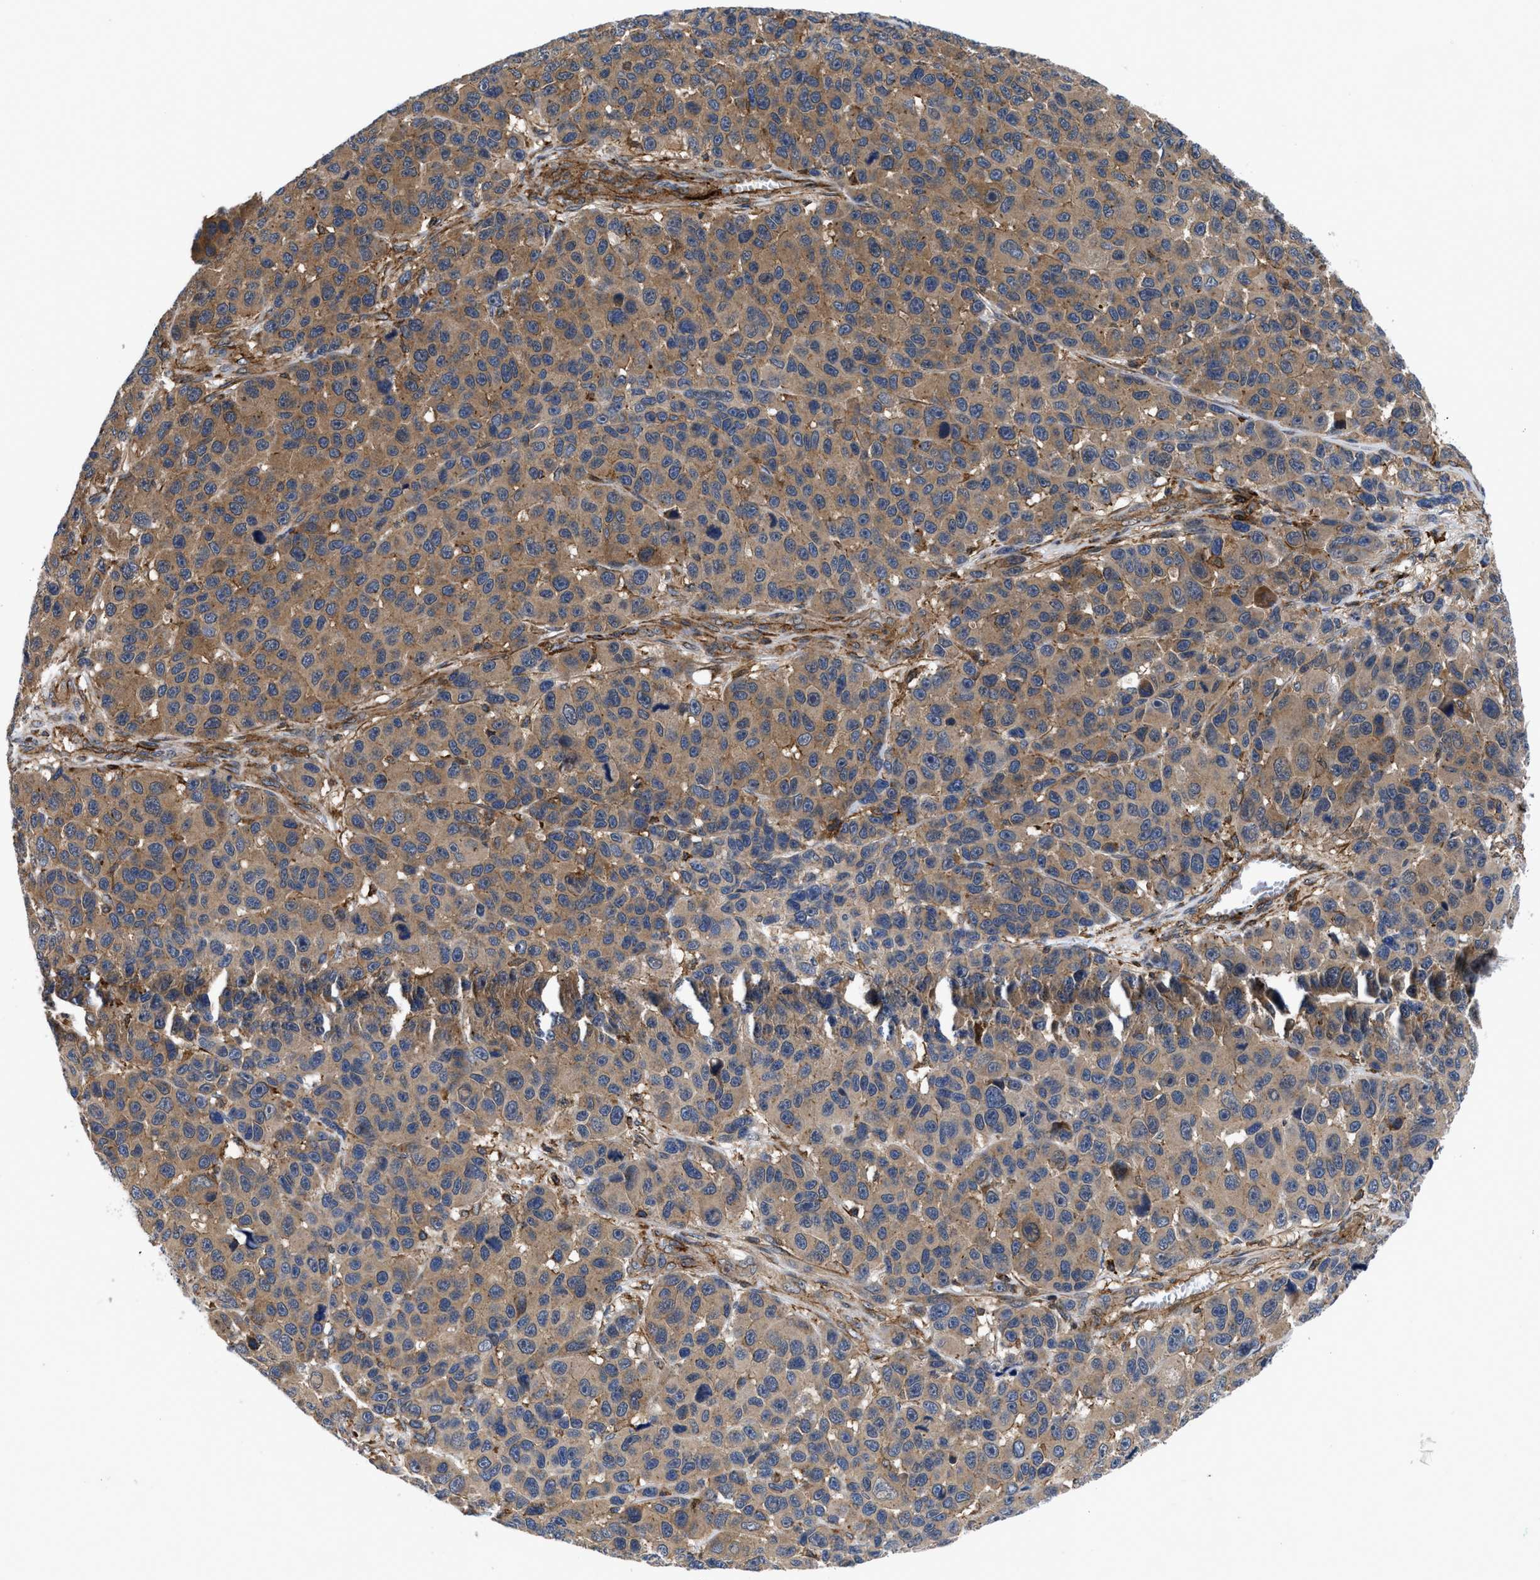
{"staining": {"intensity": "moderate", "quantity": ">75%", "location": "cytoplasmic/membranous"}, "tissue": "melanoma", "cell_type": "Tumor cells", "image_type": "cancer", "snomed": [{"axis": "morphology", "description": "Malignant melanoma, NOS"}, {"axis": "topography", "description": "Skin"}], "caption": "Human melanoma stained for a protein (brown) demonstrates moderate cytoplasmic/membranous positive staining in about >75% of tumor cells.", "gene": "SPAST", "patient": {"sex": "male", "age": 53}}